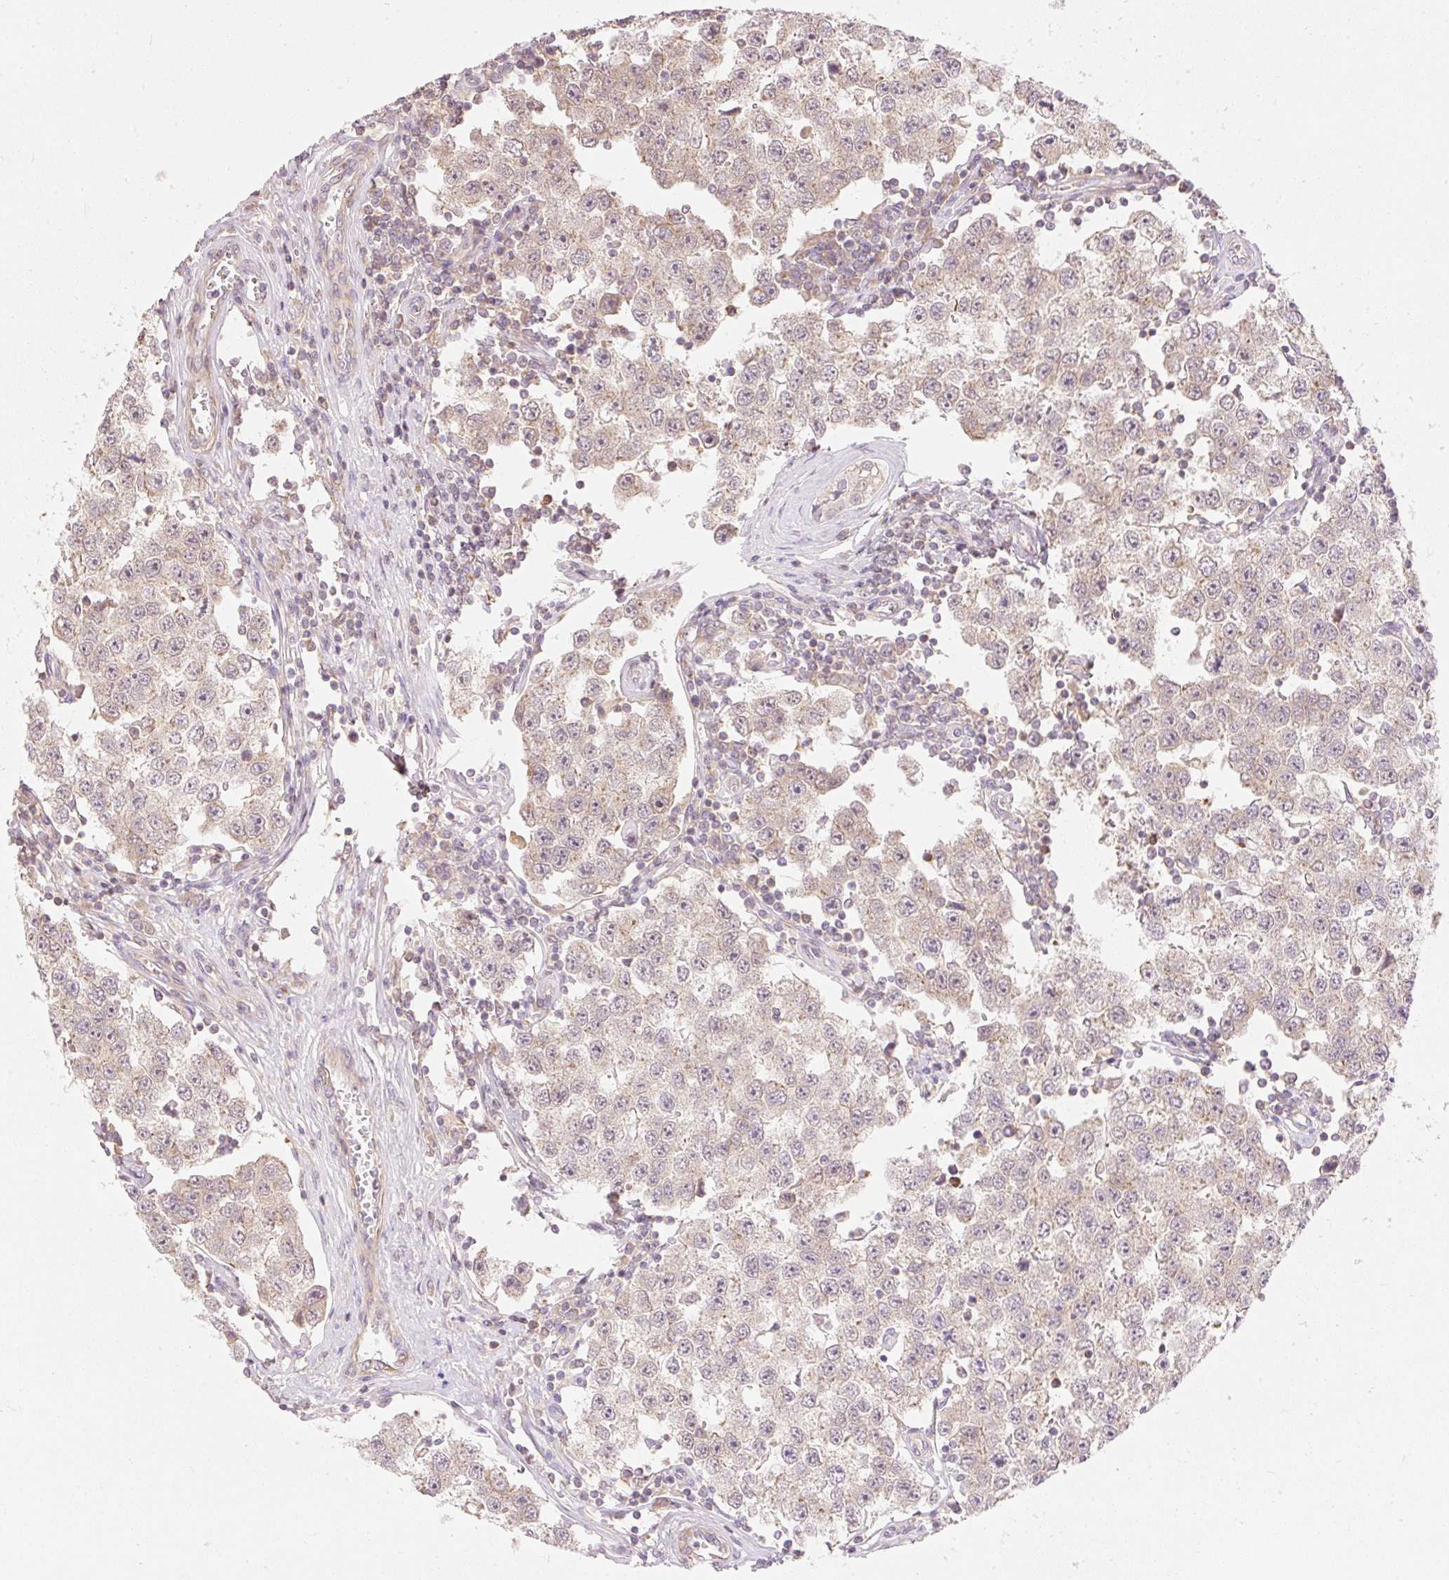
{"staining": {"intensity": "weak", "quantity": ">75%", "location": "cytoplasmic/membranous"}, "tissue": "testis cancer", "cell_type": "Tumor cells", "image_type": "cancer", "snomed": [{"axis": "morphology", "description": "Seminoma, NOS"}, {"axis": "topography", "description": "Testis"}], "caption": "Brown immunohistochemical staining in testis cancer demonstrates weak cytoplasmic/membranous positivity in approximately >75% of tumor cells.", "gene": "EMC10", "patient": {"sex": "male", "age": 34}}